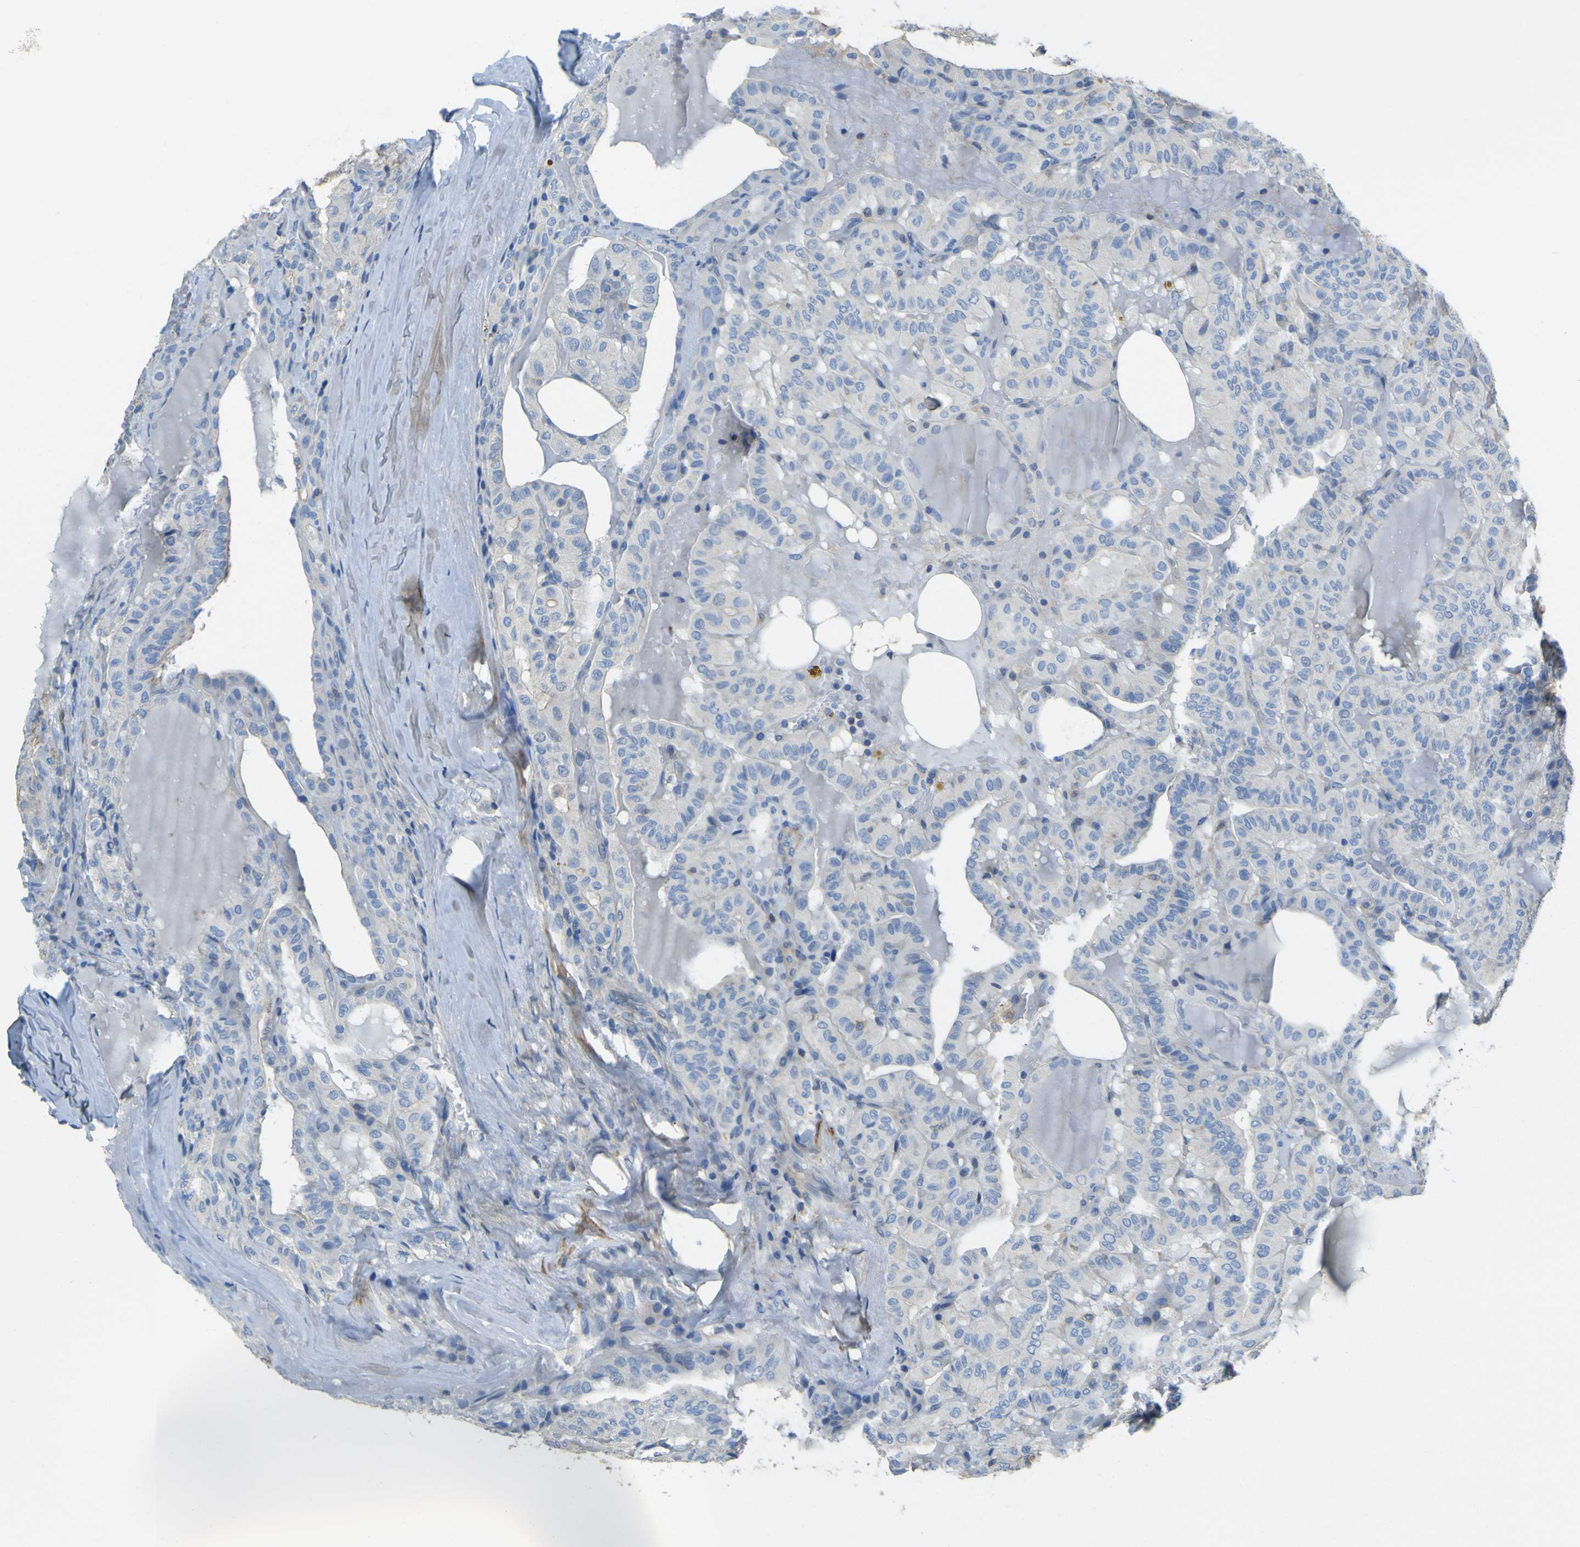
{"staining": {"intensity": "weak", "quantity": "25%-75%", "location": "cytoplasmic/membranous"}, "tissue": "head and neck cancer", "cell_type": "Tumor cells", "image_type": "cancer", "snomed": [{"axis": "morphology", "description": "Squamous cell carcinoma, NOS"}, {"axis": "topography", "description": "Oral tissue"}, {"axis": "topography", "description": "Head-Neck"}], "caption": "Tumor cells reveal low levels of weak cytoplasmic/membranous staining in about 25%-75% of cells in head and neck squamous cell carcinoma.", "gene": "OGN", "patient": {"sex": "female", "age": 50}}